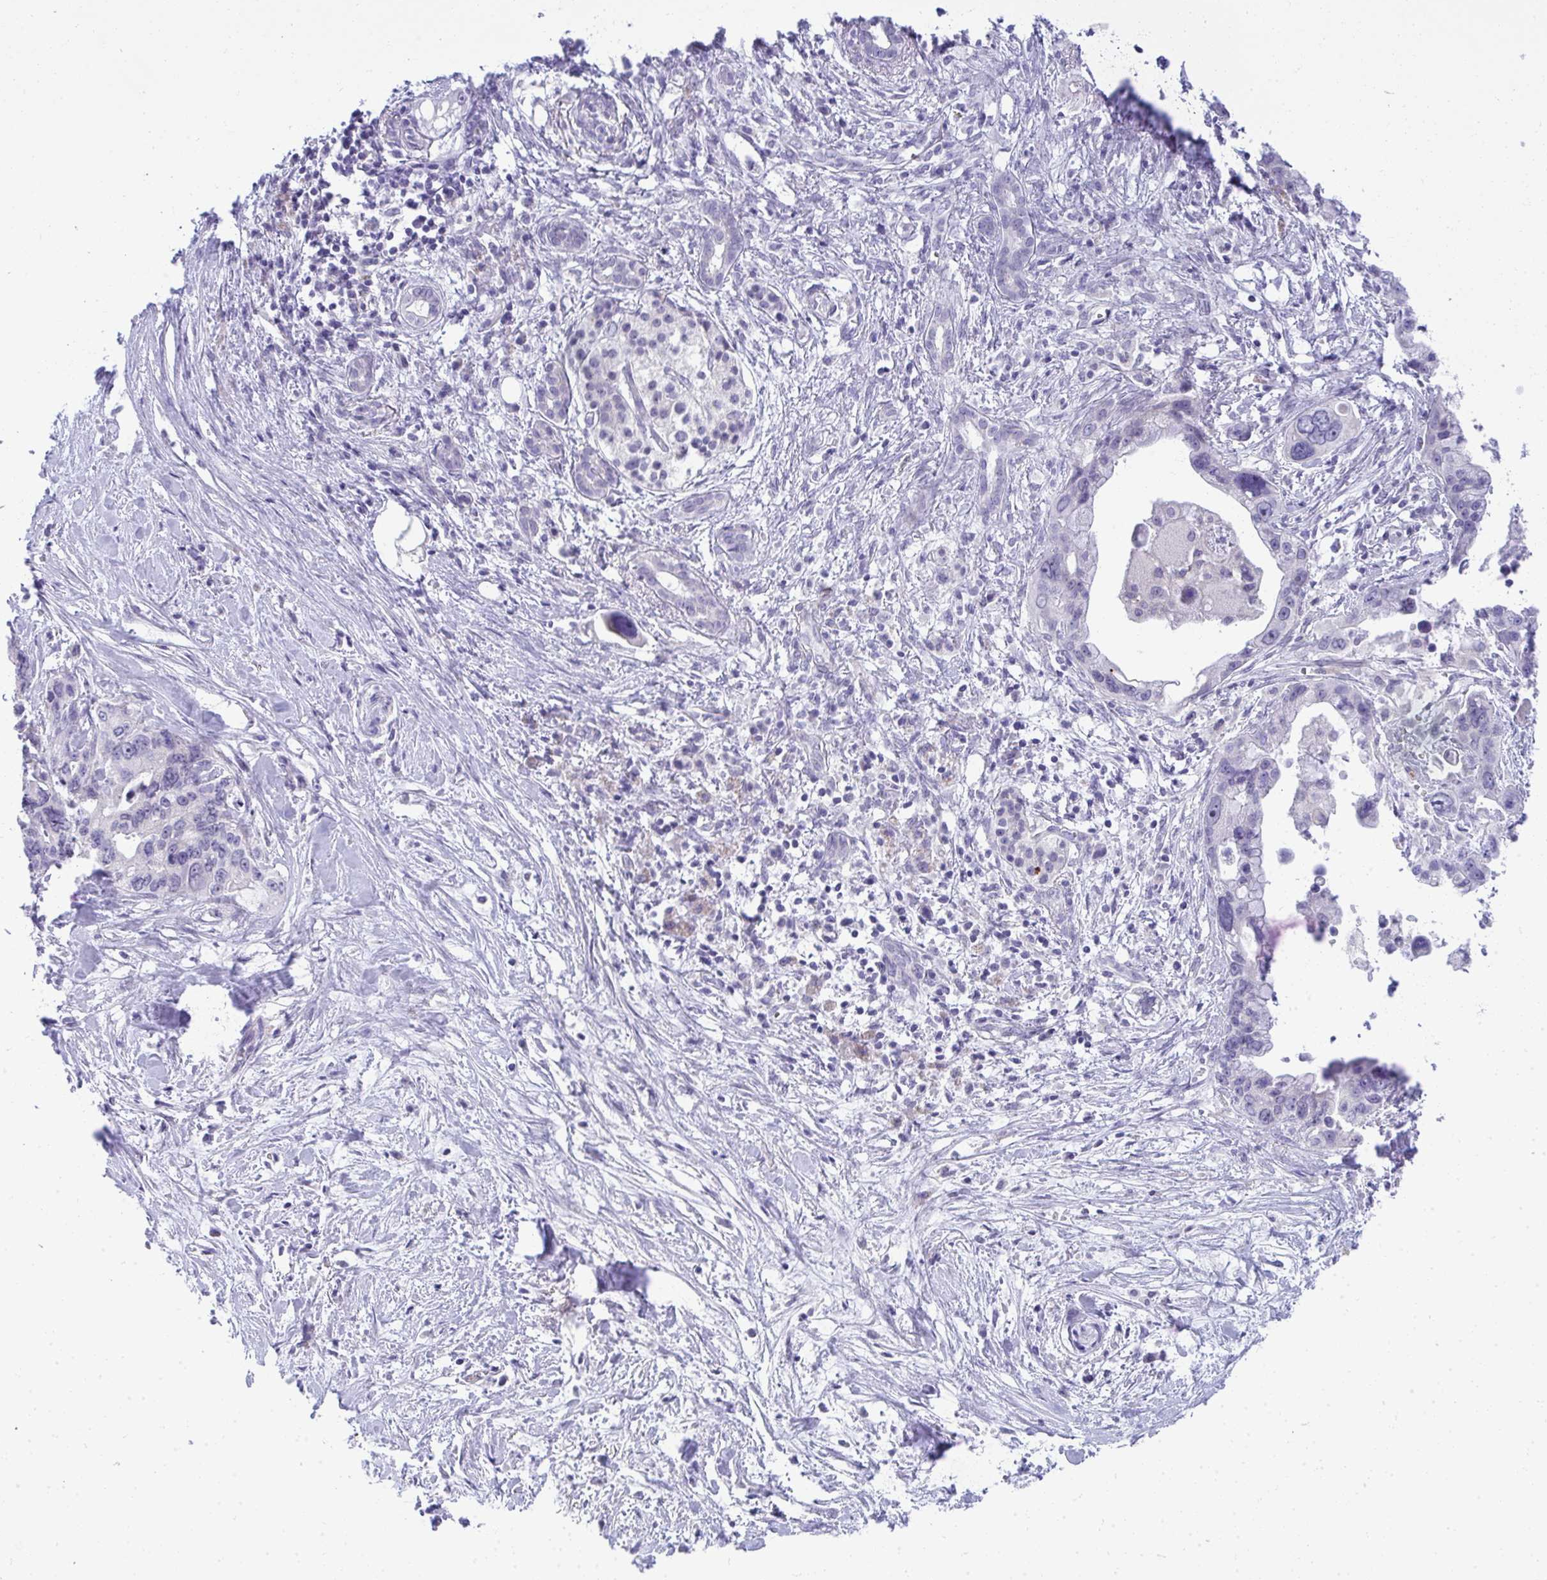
{"staining": {"intensity": "negative", "quantity": "none", "location": "none"}, "tissue": "pancreatic cancer", "cell_type": "Tumor cells", "image_type": "cancer", "snomed": [{"axis": "morphology", "description": "Adenocarcinoma, NOS"}, {"axis": "topography", "description": "Pancreas"}], "caption": "DAB (3,3'-diaminobenzidine) immunohistochemical staining of pancreatic cancer (adenocarcinoma) demonstrates no significant expression in tumor cells.", "gene": "TMEM82", "patient": {"sex": "female", "age": 83}}